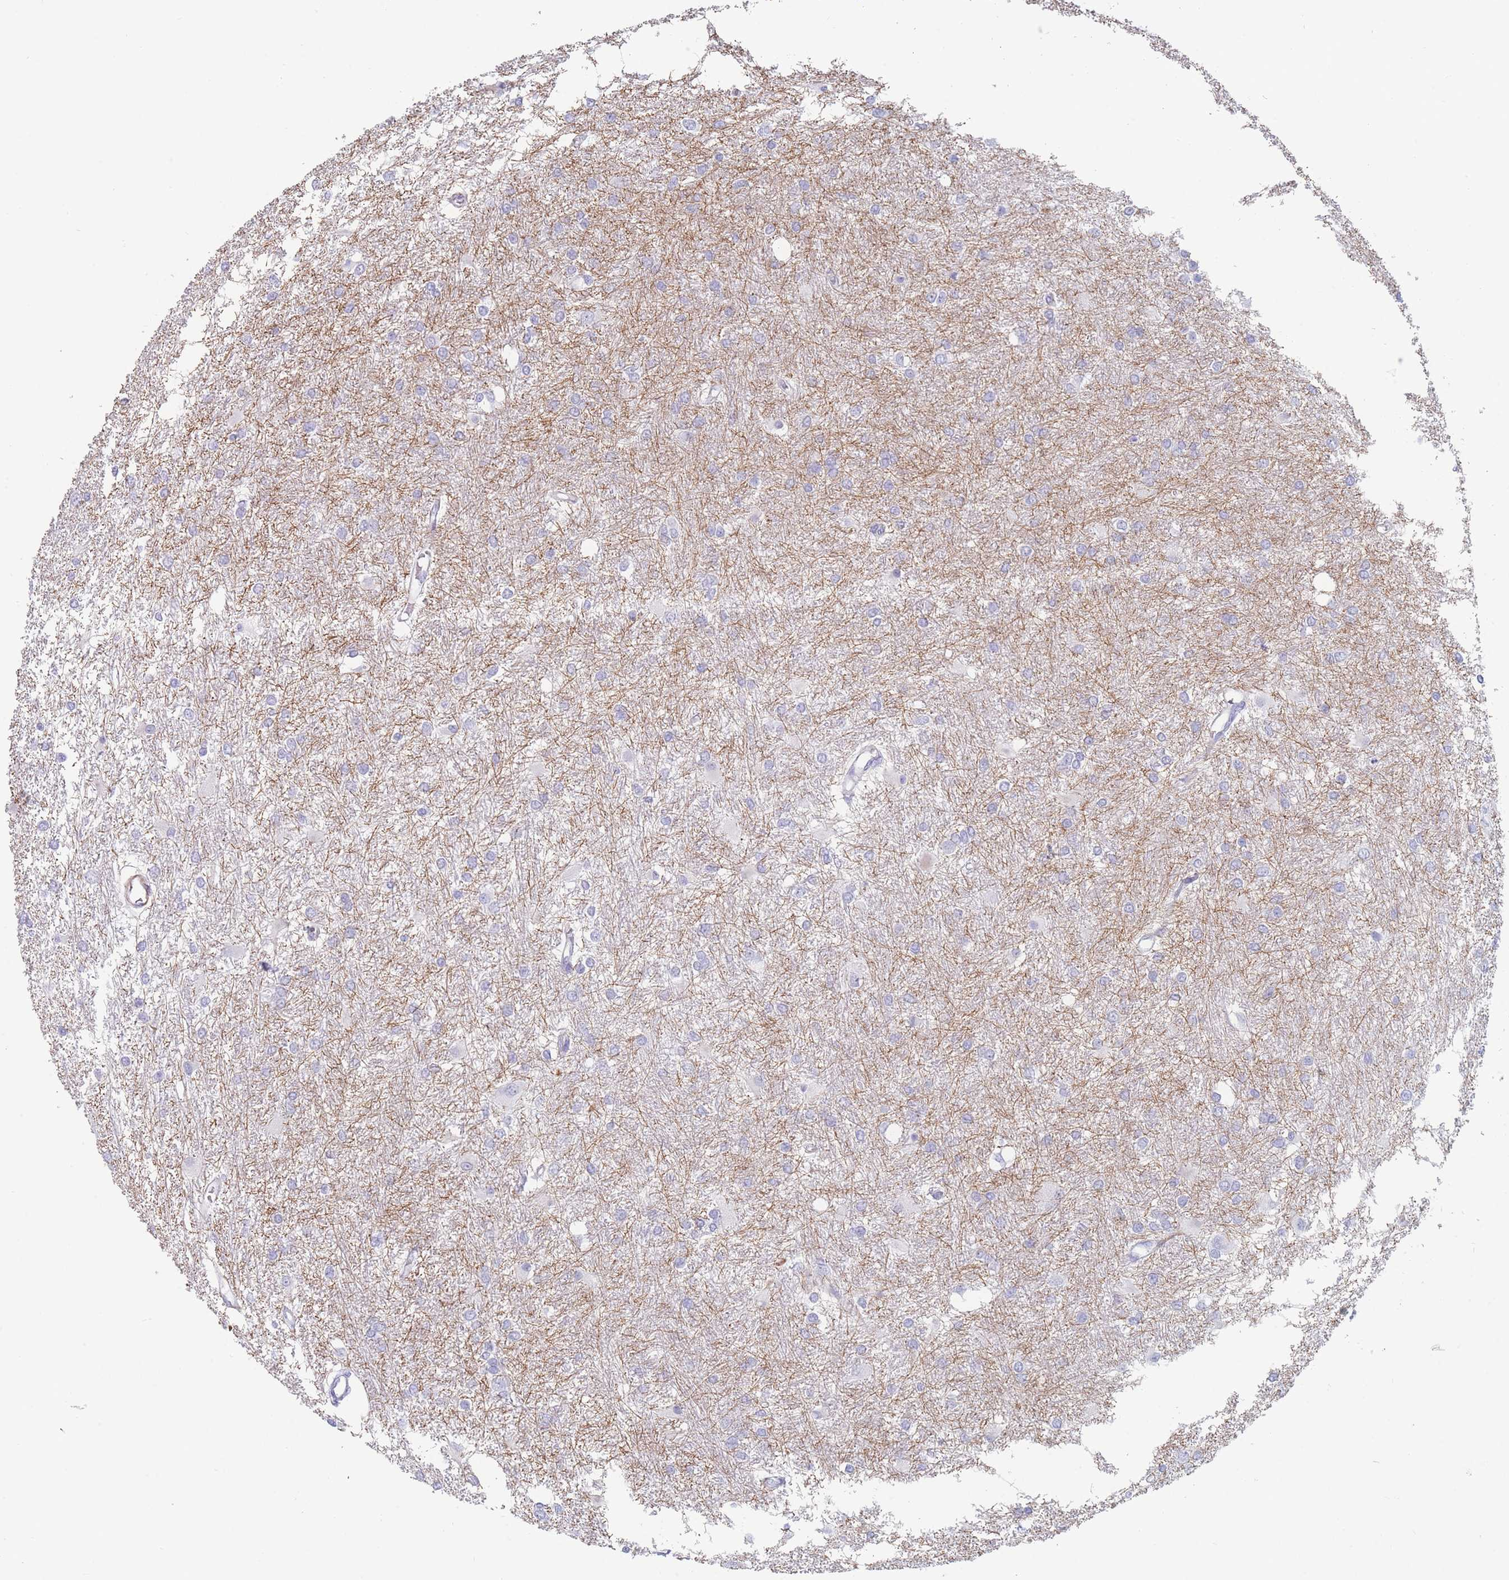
{"staining": {"intensity": "negative", "quantity": "none", "location": "none"}, "tissue": "glioma", "cell_type": "Tumor cells", "image_type": "cancer", "snomed": [{"axis": "morphology", "description": "Glioma, malignant, High grade"}, {"axis": "topography", "description": "Brain"}], "caption": "Protein analysis of glioma displays no significant positivity in tumor cells.", "gene": "FPGS", "patient": {"sex": "female", "age": 50}}